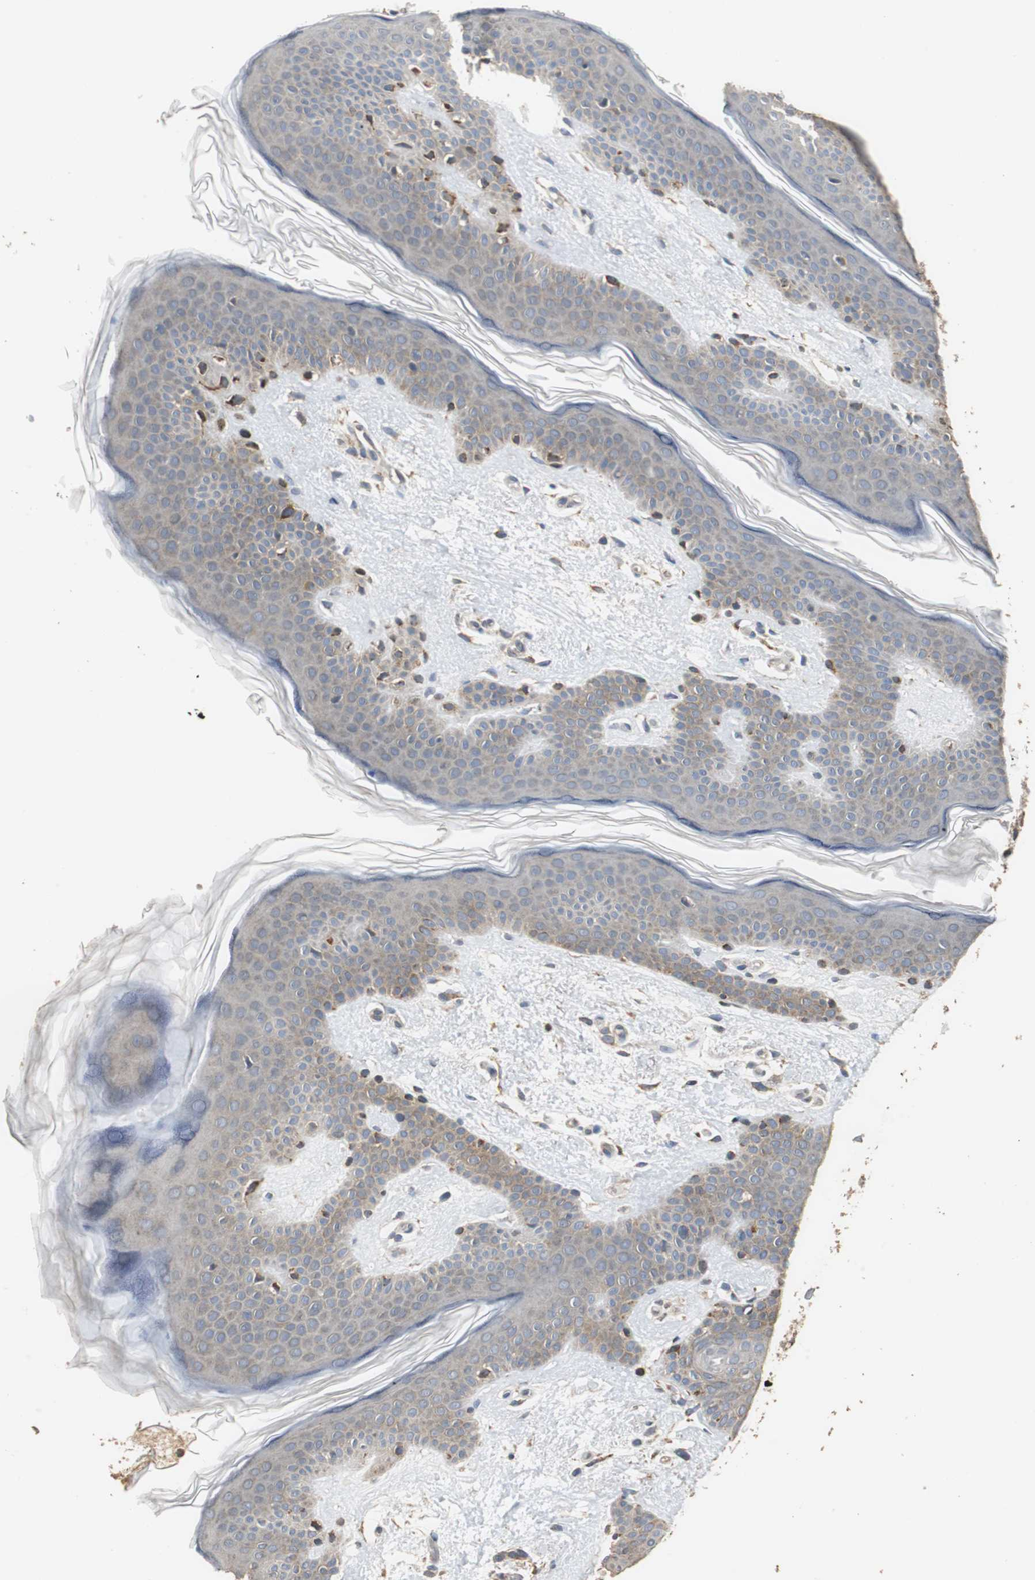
{"staining": {"intensity": "moderate", "quantity": ">75%", "location": "cytoplasmic/membranous"}, "tissue": "skin", "cell_type": "Fibroblasts", "image_type": "normal", "snomed": [{"axis": "morphology", "description": "Normal tissue, NOS"}, {"axis": "topography", "description": "Skin"}], "caption": "The image reveals immunohistochemical staining of unremarkable skin. There is moderate cytoplasmic/membranous staining is present in about >75% of fibroblasts. (IHC, brightfield microscopy, high magnification).", "gene": "HMGCL", "patient": {"sex": "female", "age": 56}}